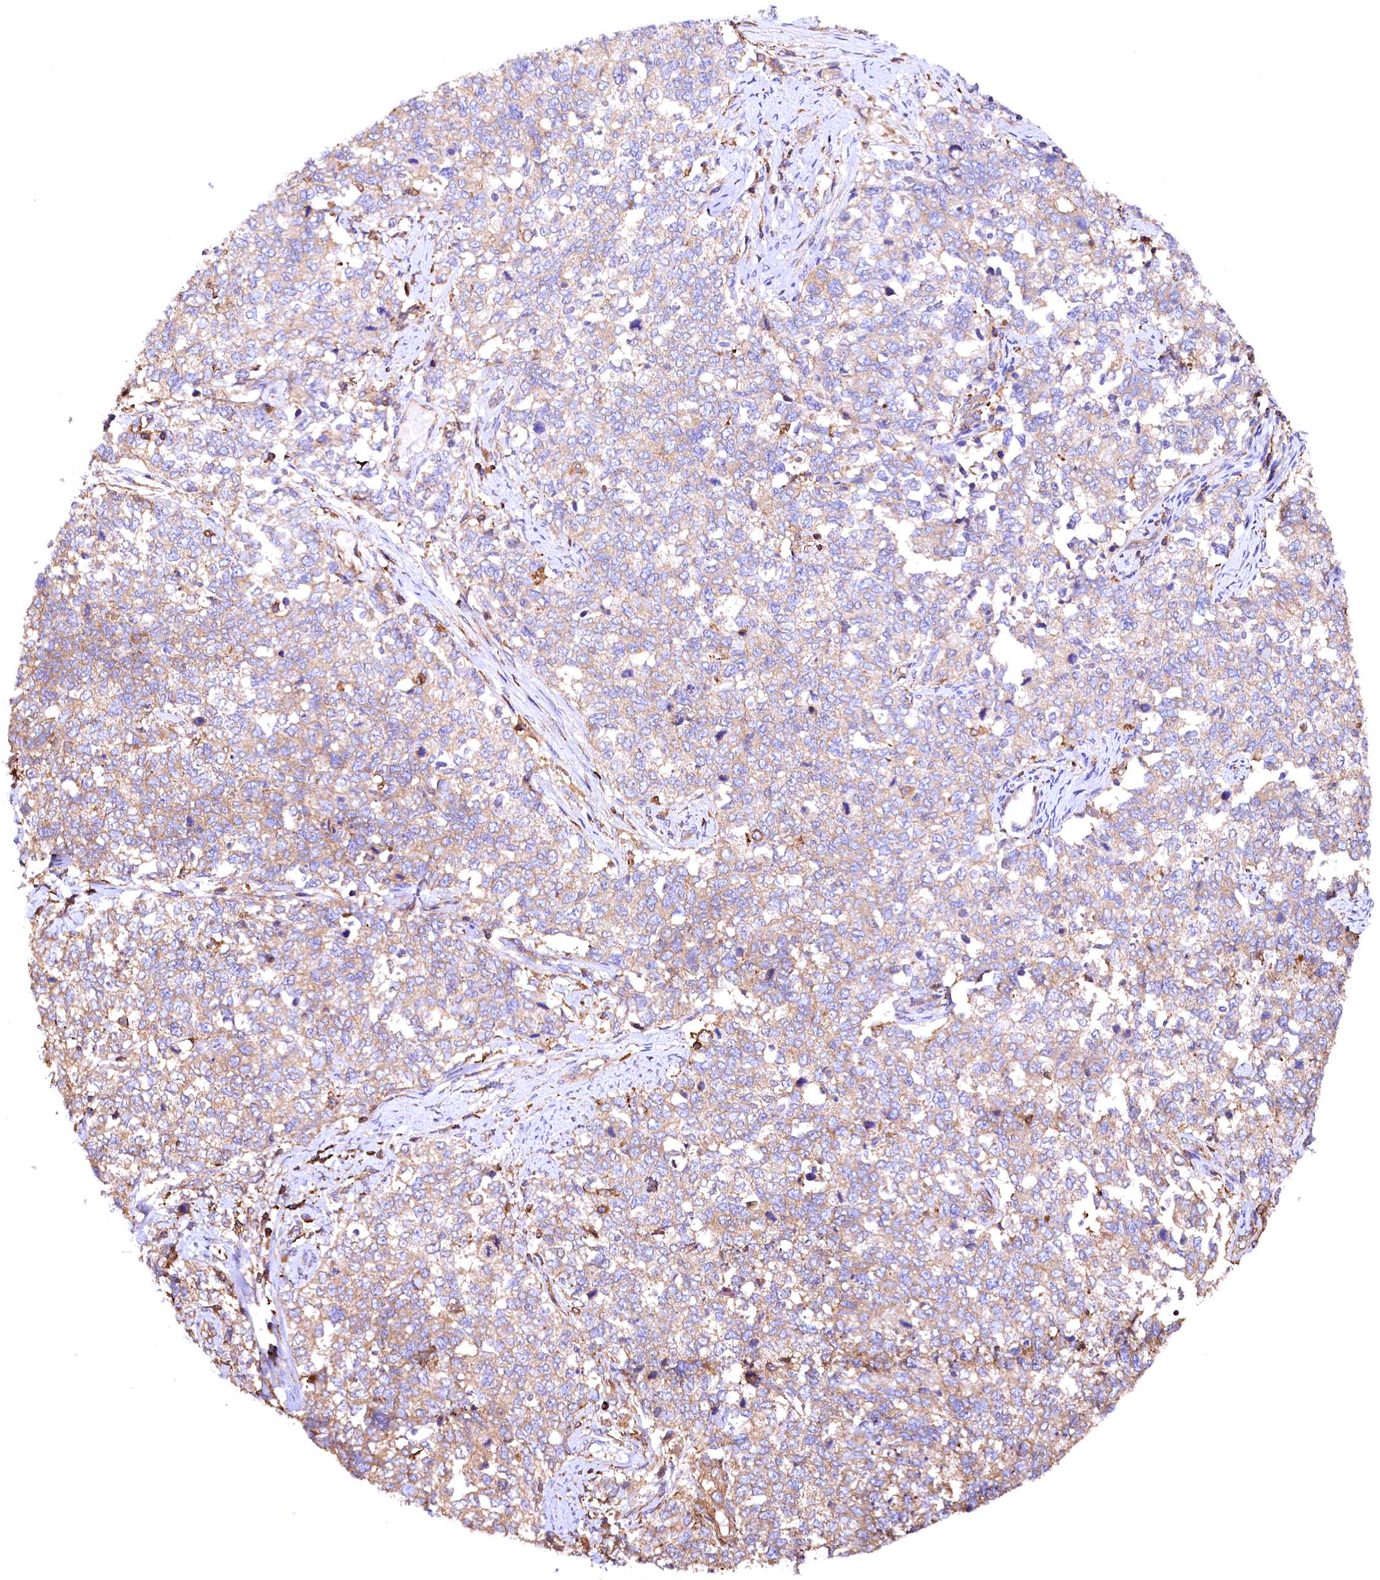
{"staining": {"intensity": "weak", "quantity": "25%-75%", "location": "cytoplasmic/membranous"}, "tissue": "cervical cancer", "cell_type": "Tumor cells", "image_type": "cancer", "snomed": [{"axis": "morphology", "description": "Squamous cell carcinoma, NOS"}, {"axis": "topography", "description": "Cervix"}], "caption": "Human squamous cell carcinoma (cervical) stained for a protein (brown) reveals weak cytoplasmic/membranous positive positivity in approximately 25%-75% of tumor cells.", "gene": "RARS2", "patient": {"sex": "female", "age": 63}}